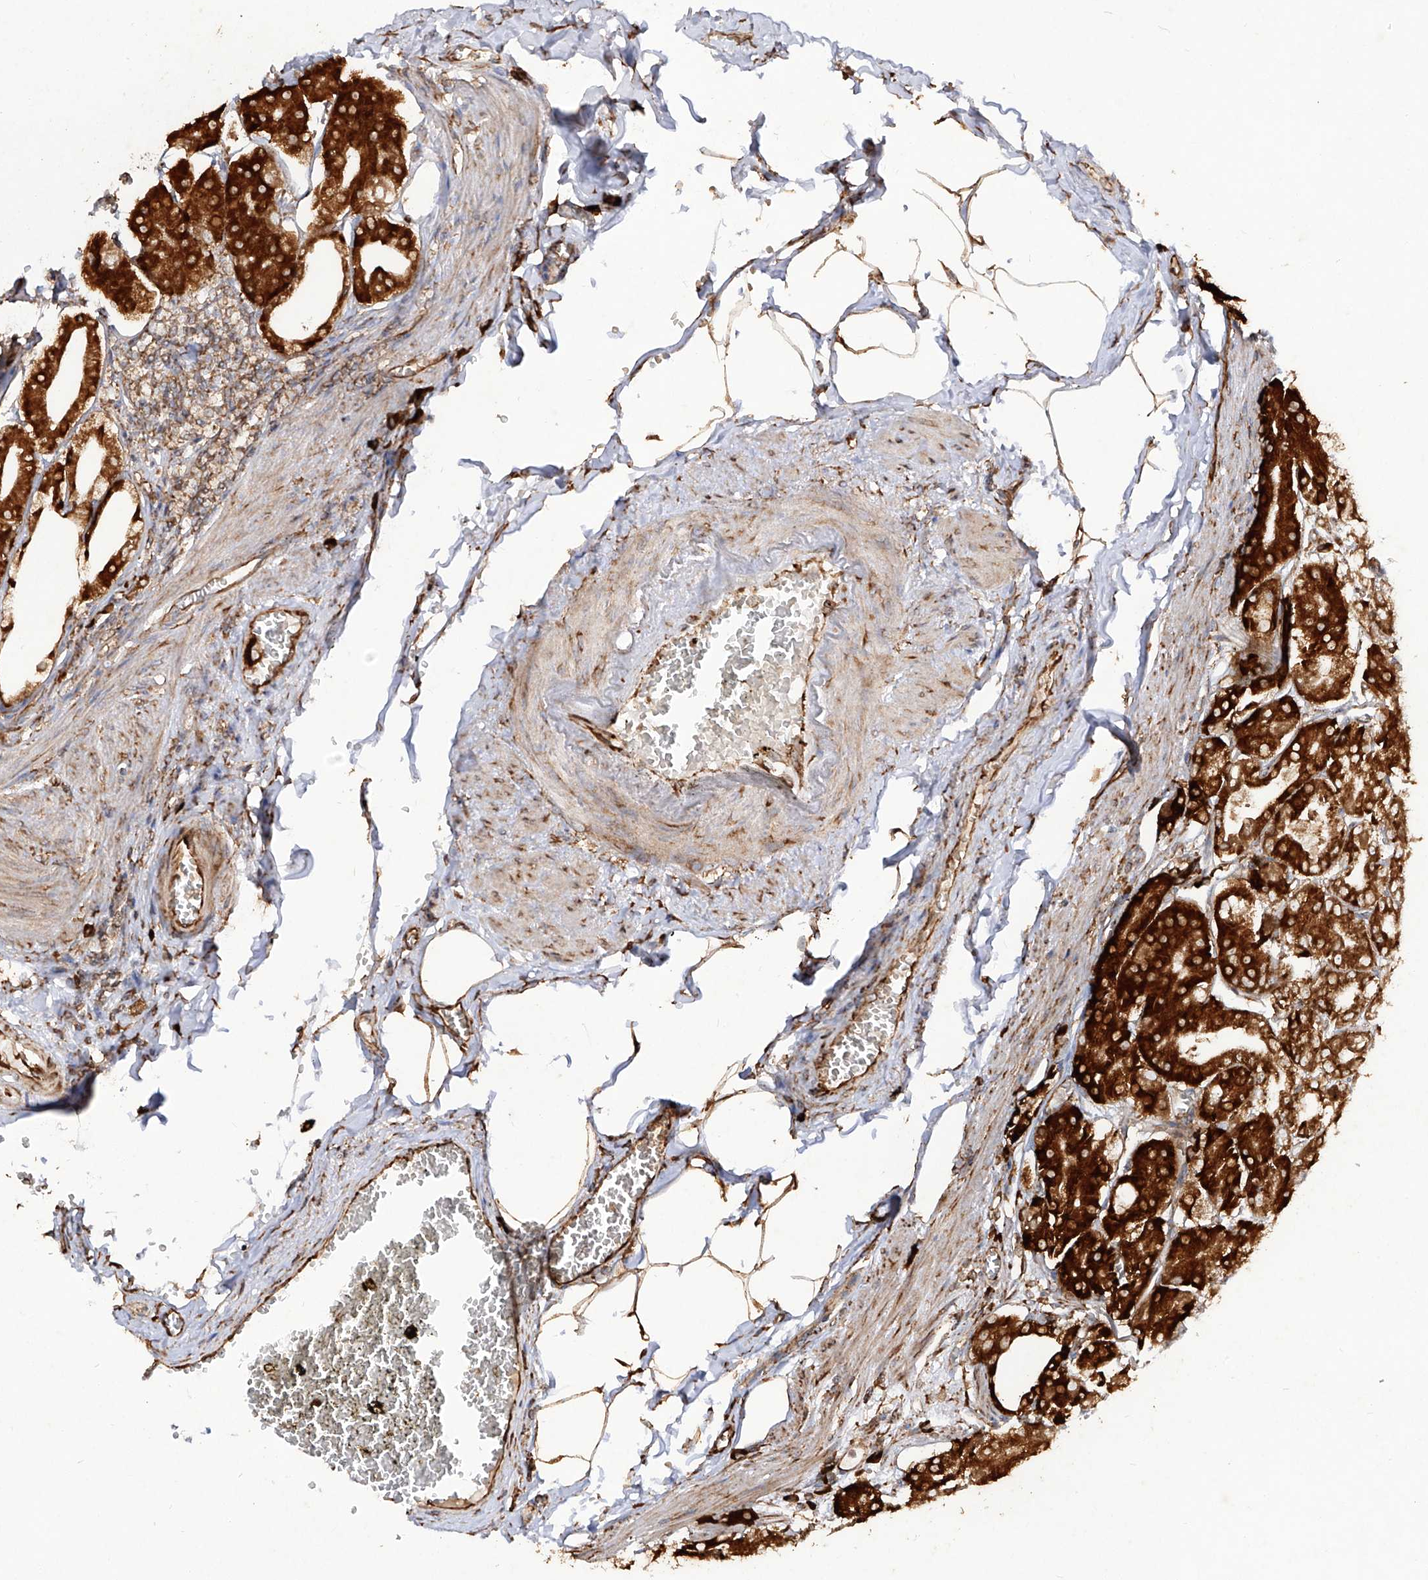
{"staining": {"intensity": "strong", "quantity": ">75%", "location": "cytoplasmic/membranous"}, "tissue": "stomach", "cell_type": "Glandular cells", "image_type": "normal", "snomed": [{"axis": "morphology", "description": "Normal tissue, NOS"}, {"axis": "topography", "description": "Stomach, lower"}], "caption": "An immunohistochemistry histopathology image of unremarkable tissue is shown. Protein staining in brown labels strong cytoplasmic/membranous positivity in stomach within glandular cells. Using DAB (3,3'-diaminobenzidine) (brown) and hematoxylin (blue) stains, captured at high magnification using brightfield microscopy.", "gene": "RPS25", "patient": {"sex": "male", "age": 71}}